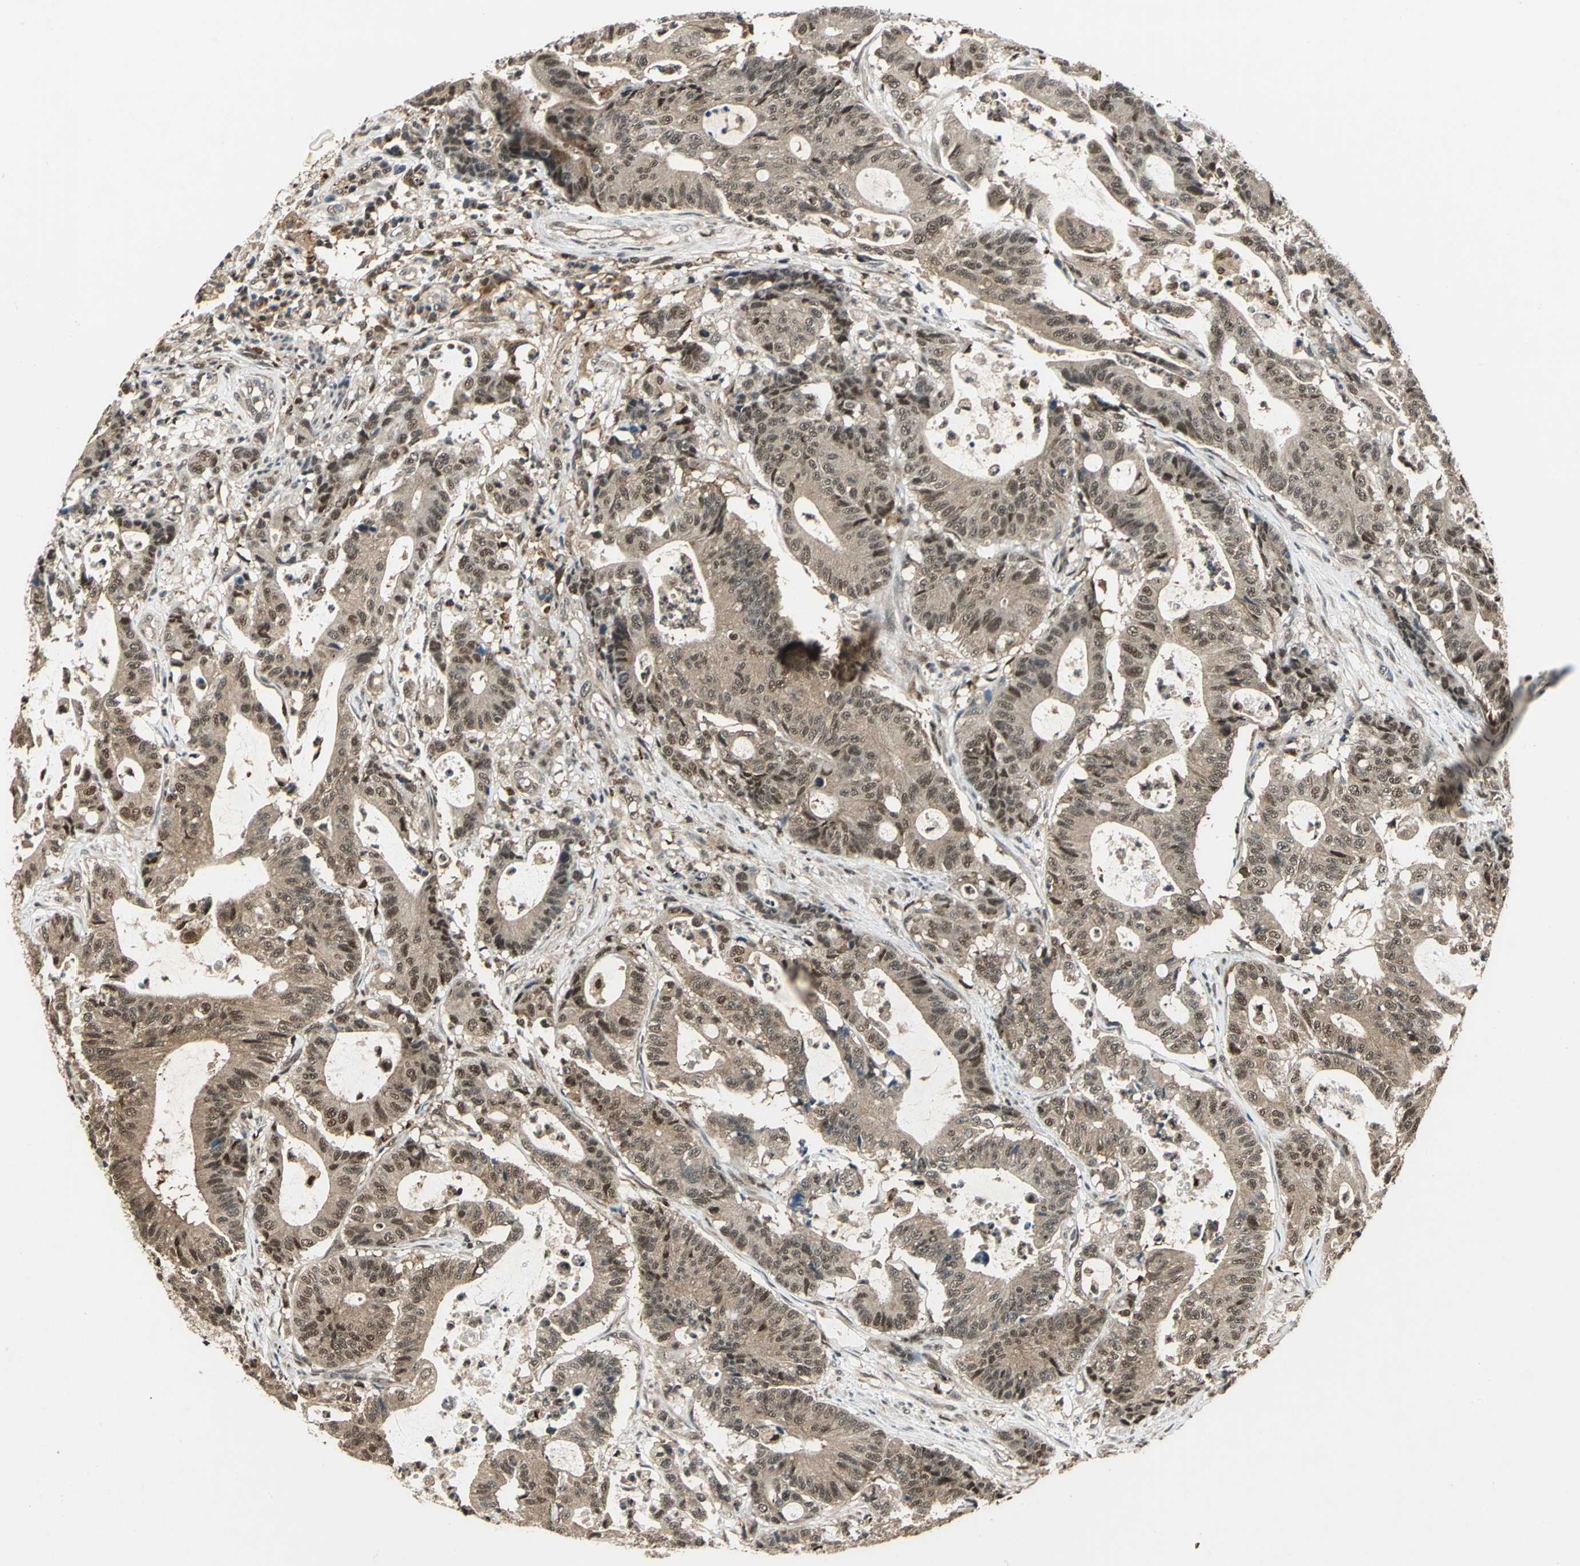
{"staining": {"intensity": "moderate", "quantity": ">75%", "location": "cytoplasmic/membranous,nuclear"}, "tissue": "colorectal cancer", "cell_type": "Tumor cells", "image_type": "cancer", "snomed": [{"axis": "morphology", "description": "Adenocarcinoma, NOS"}, {"axis": "topography", "description": "Colon"}], "caption": "Immunohistochemistry (IHC) (DAB) staining of human colorectal cancer demonstrates moderate cytoplasmic/membranous and nuclear protein expression in about >75% of tumor cells.", "gene": "PPP1R13L", "patient": {"sex": "female", "age": 84}}